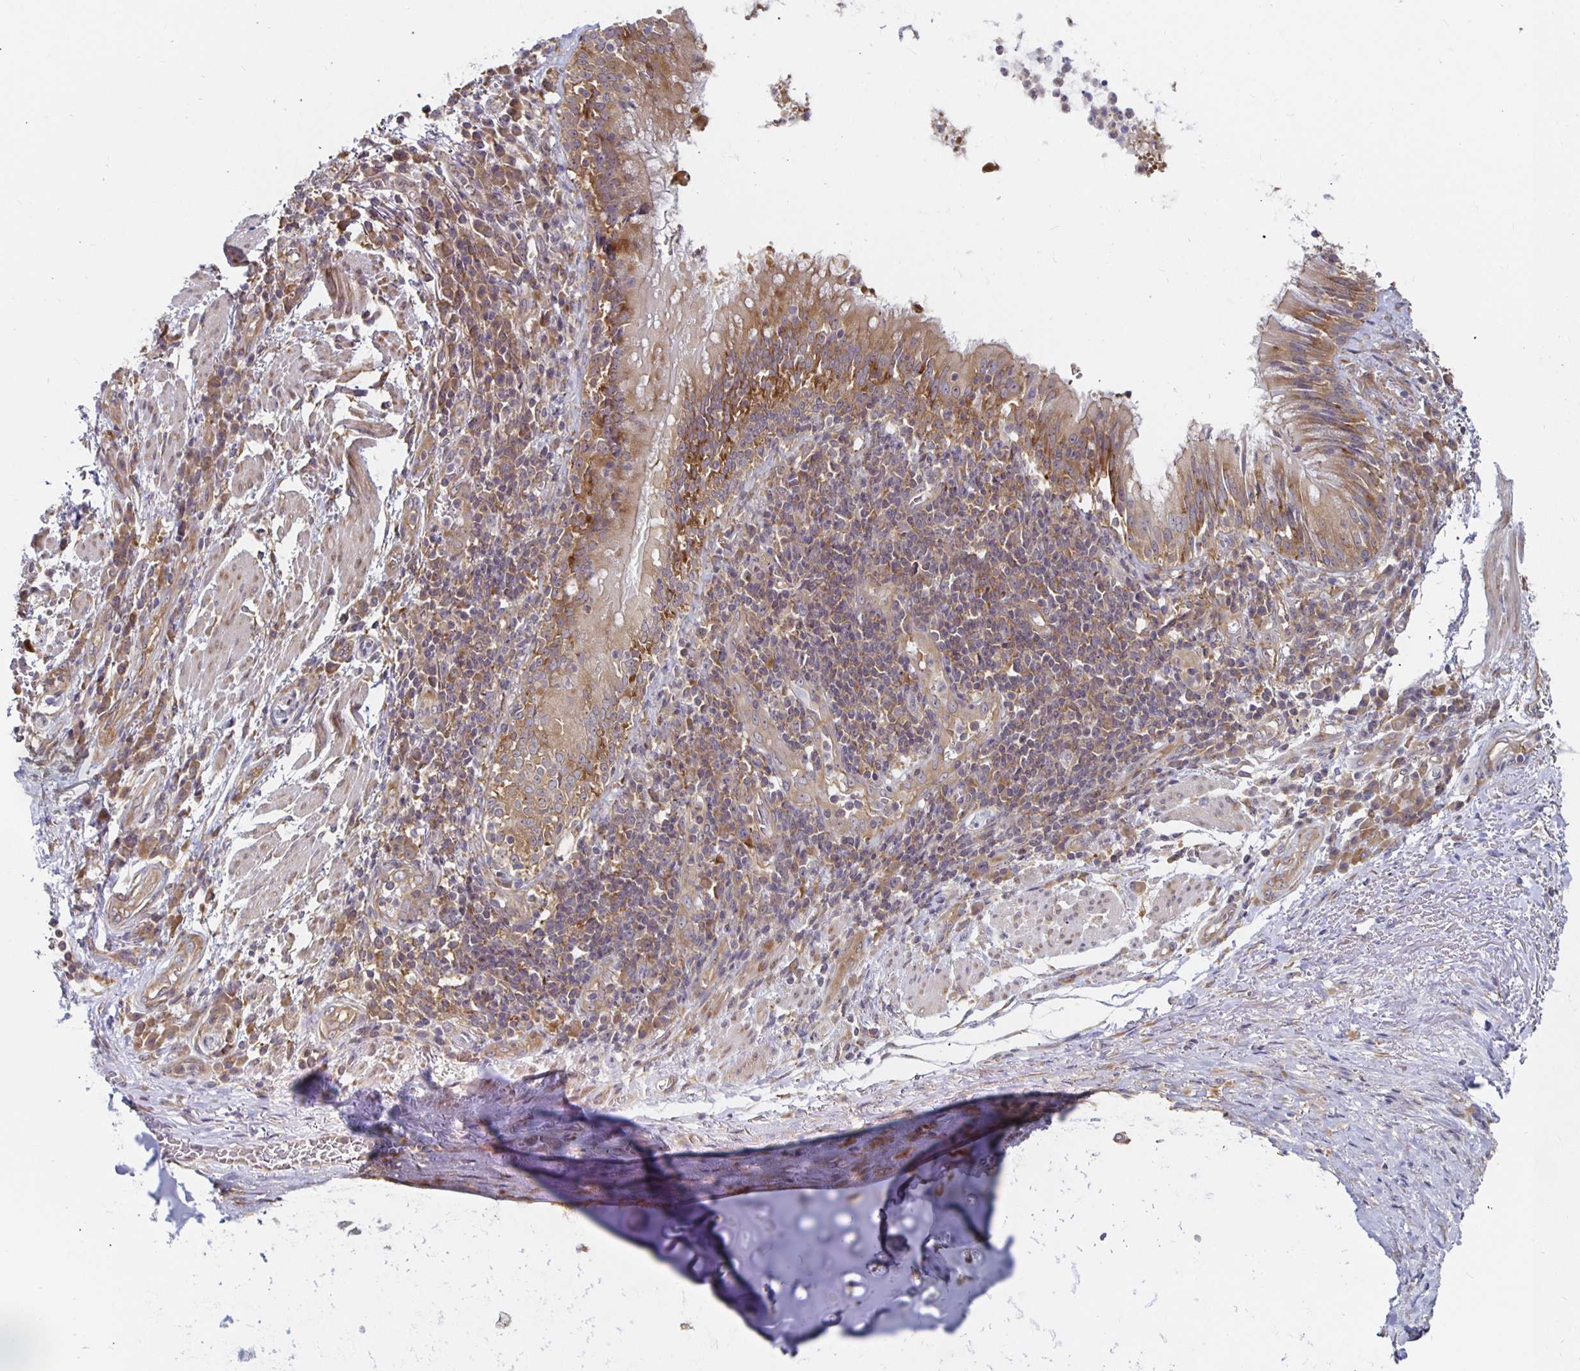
{"staining": {"intensity": "negative", "quantity": "none", "location": "none"}, "tissue": "adipose tissue", "cell_type": "Adipocytes", "image_type": "normal", "snomed": [{"axis": "morphology", "description": "Normal tissue, NOS"}, {"axis": "topography", "description": "Lymph node"}, {"axis": "topography", "description": "Bronchus"}], "caption": "Immunohistochemical staining of normal adipose tissue exhibits no significant positivity in adipocytes. The staining is performed using DAB brown chromogen with nuclei counter-stained in using hematoxylin.", "gene": "PDAP1", "patient": {"sex": "male", "age": 56}}